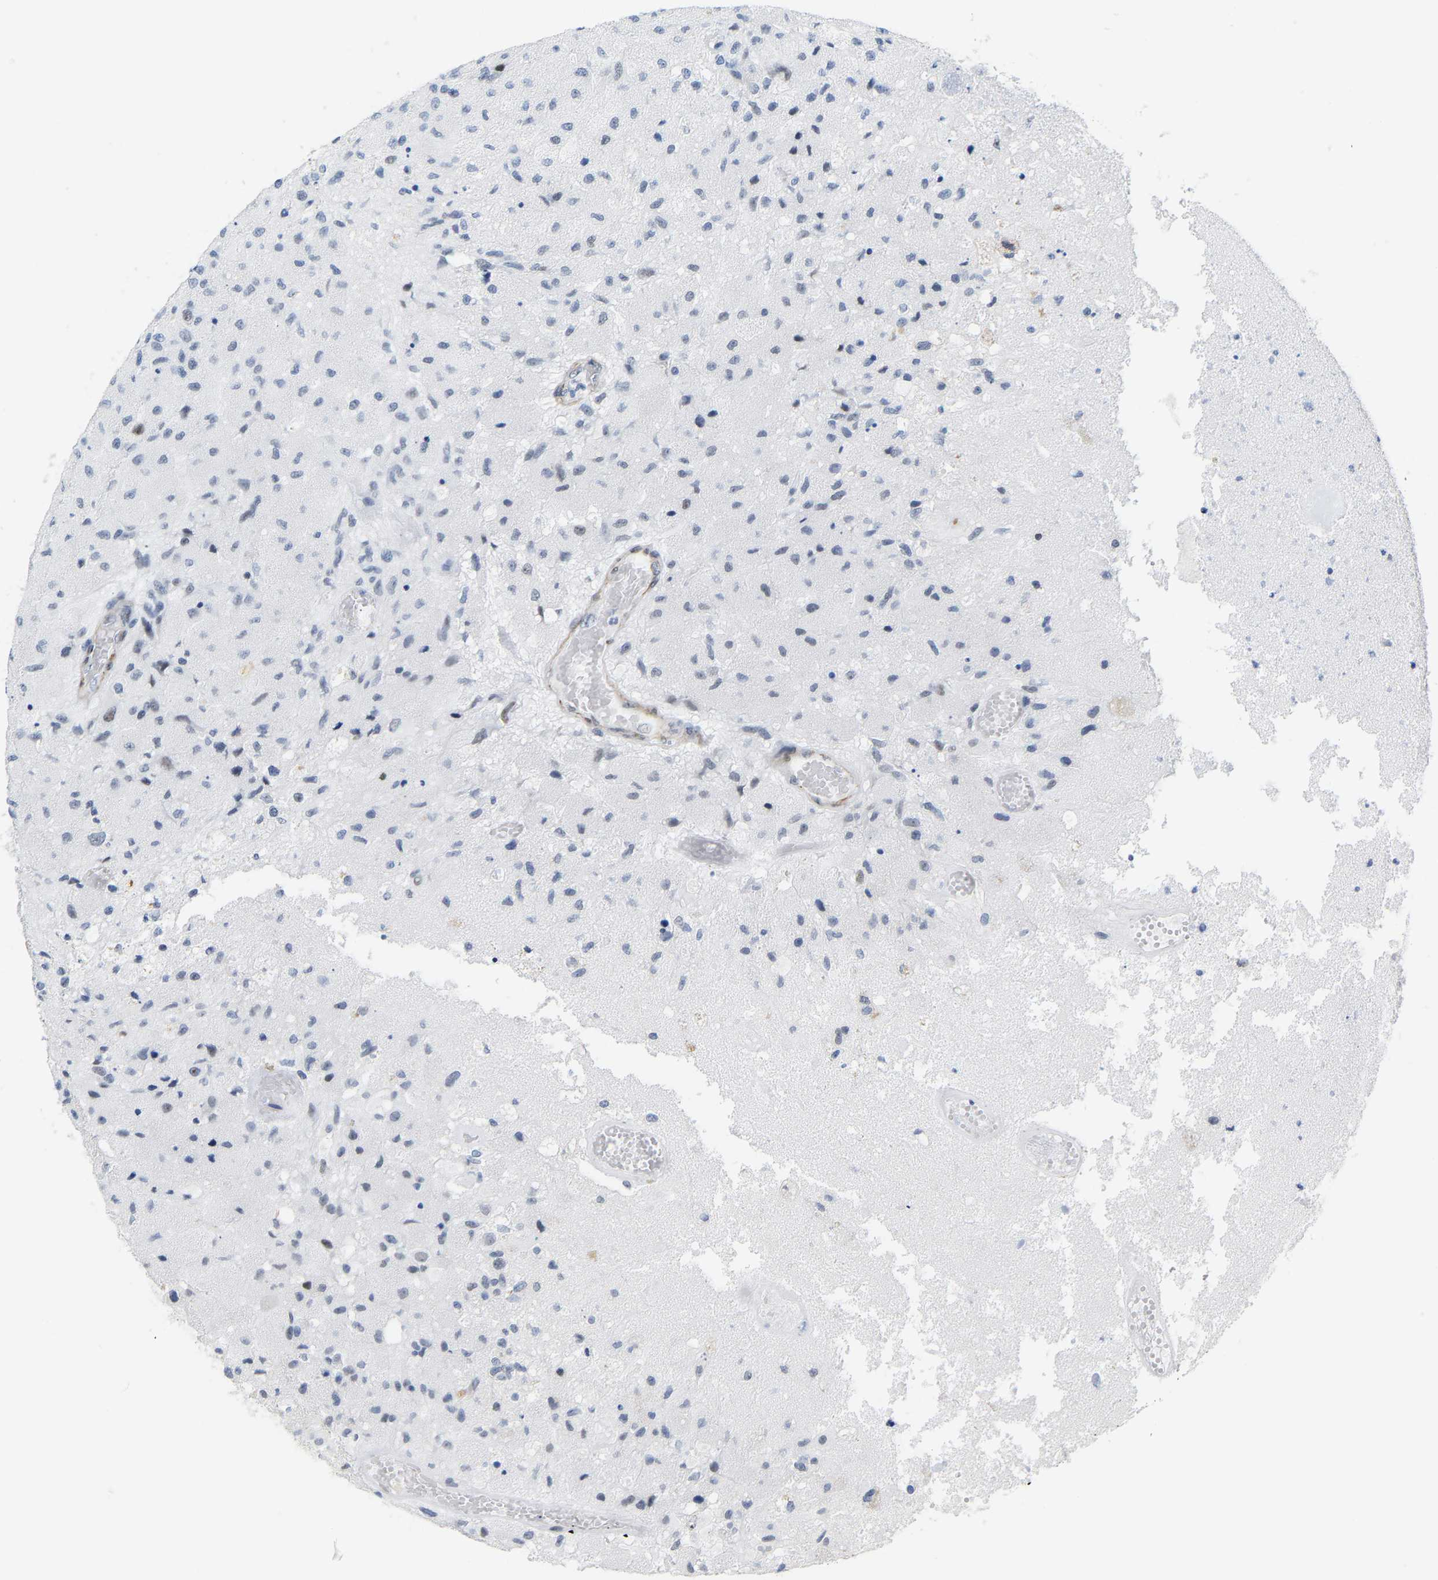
{"staining": {"intensity": "negative", "quantity": "none", "location": "none"}, "tissue": "glioma", "cell_type": "Tumor cells", "image_type": "cancer", "snomed": [{"axis": "morphology", "description": "Normal tissue, NOS"}, {"axis": "morphology", "description": "Glioma, malignant, High grade"}, {"axis": "topography", "description": "Cerebral cortex"}], "caption": "This is an IHC image of glioma. There is no expression in tumor cells.", "gene": "FAM180A", "patient": {"sex": "male", "age": 77}}